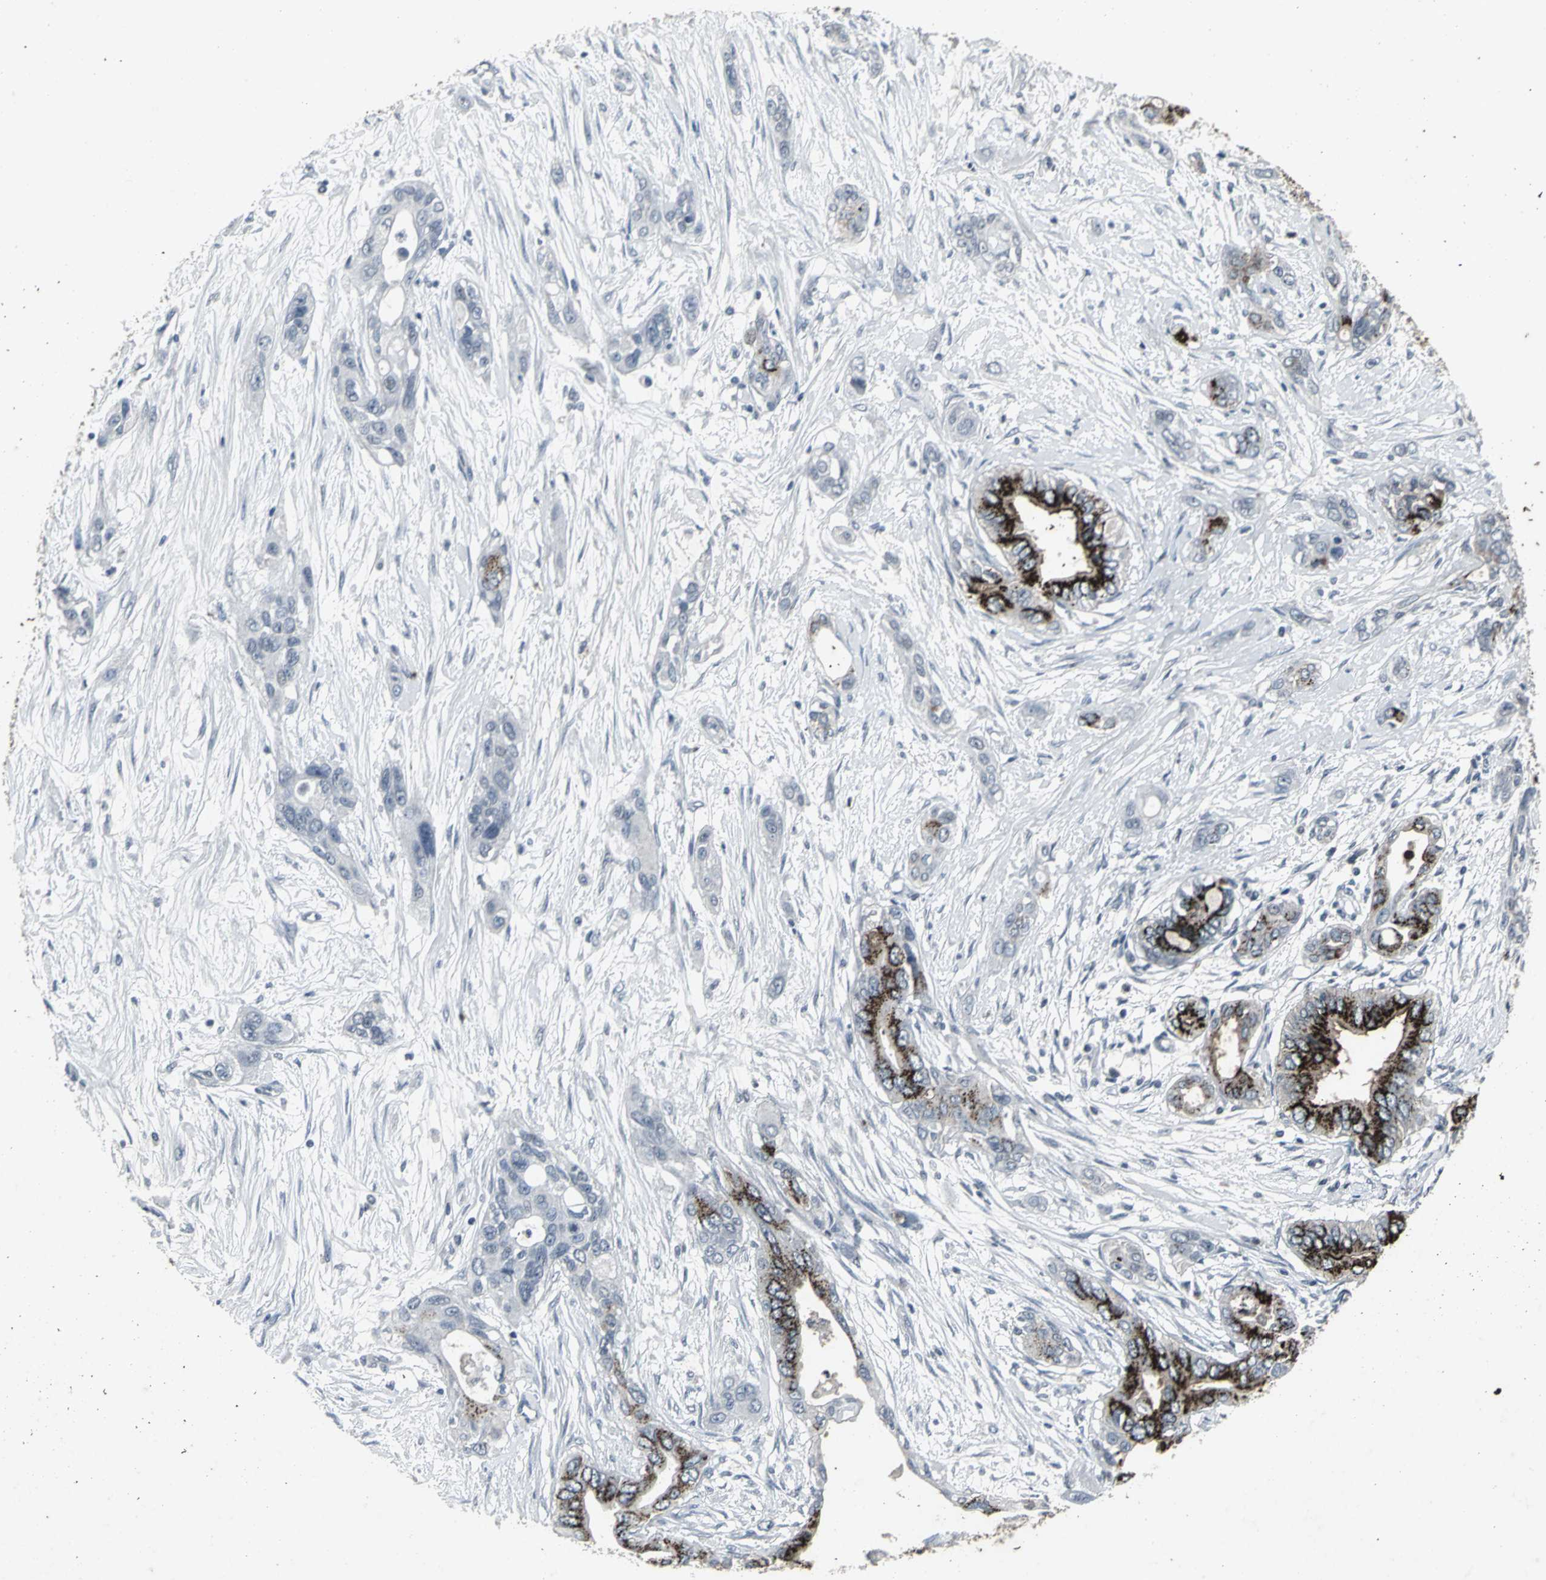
{"staining": {"intensity": "negative", "quantity": "none", "location": "none"}, "tissue": "pancreatic cancer", "cell_type": "Tumor cells", "image_type": "cancer", "snomed": [{"axis": "morphology", "description": "Adenocarcinoma, NOS"}, {"axis": "topography", "description": "Pancreas"}], "caption": "High power microscopy micrograph of an immunohistochemistry (IHC) histopathology image of pancreatic cancer (adenocarcinoma), revealing no significant staining in tumor cells.", "gene": "BMP4", "patient": {"sex": "female", "age": 60}}